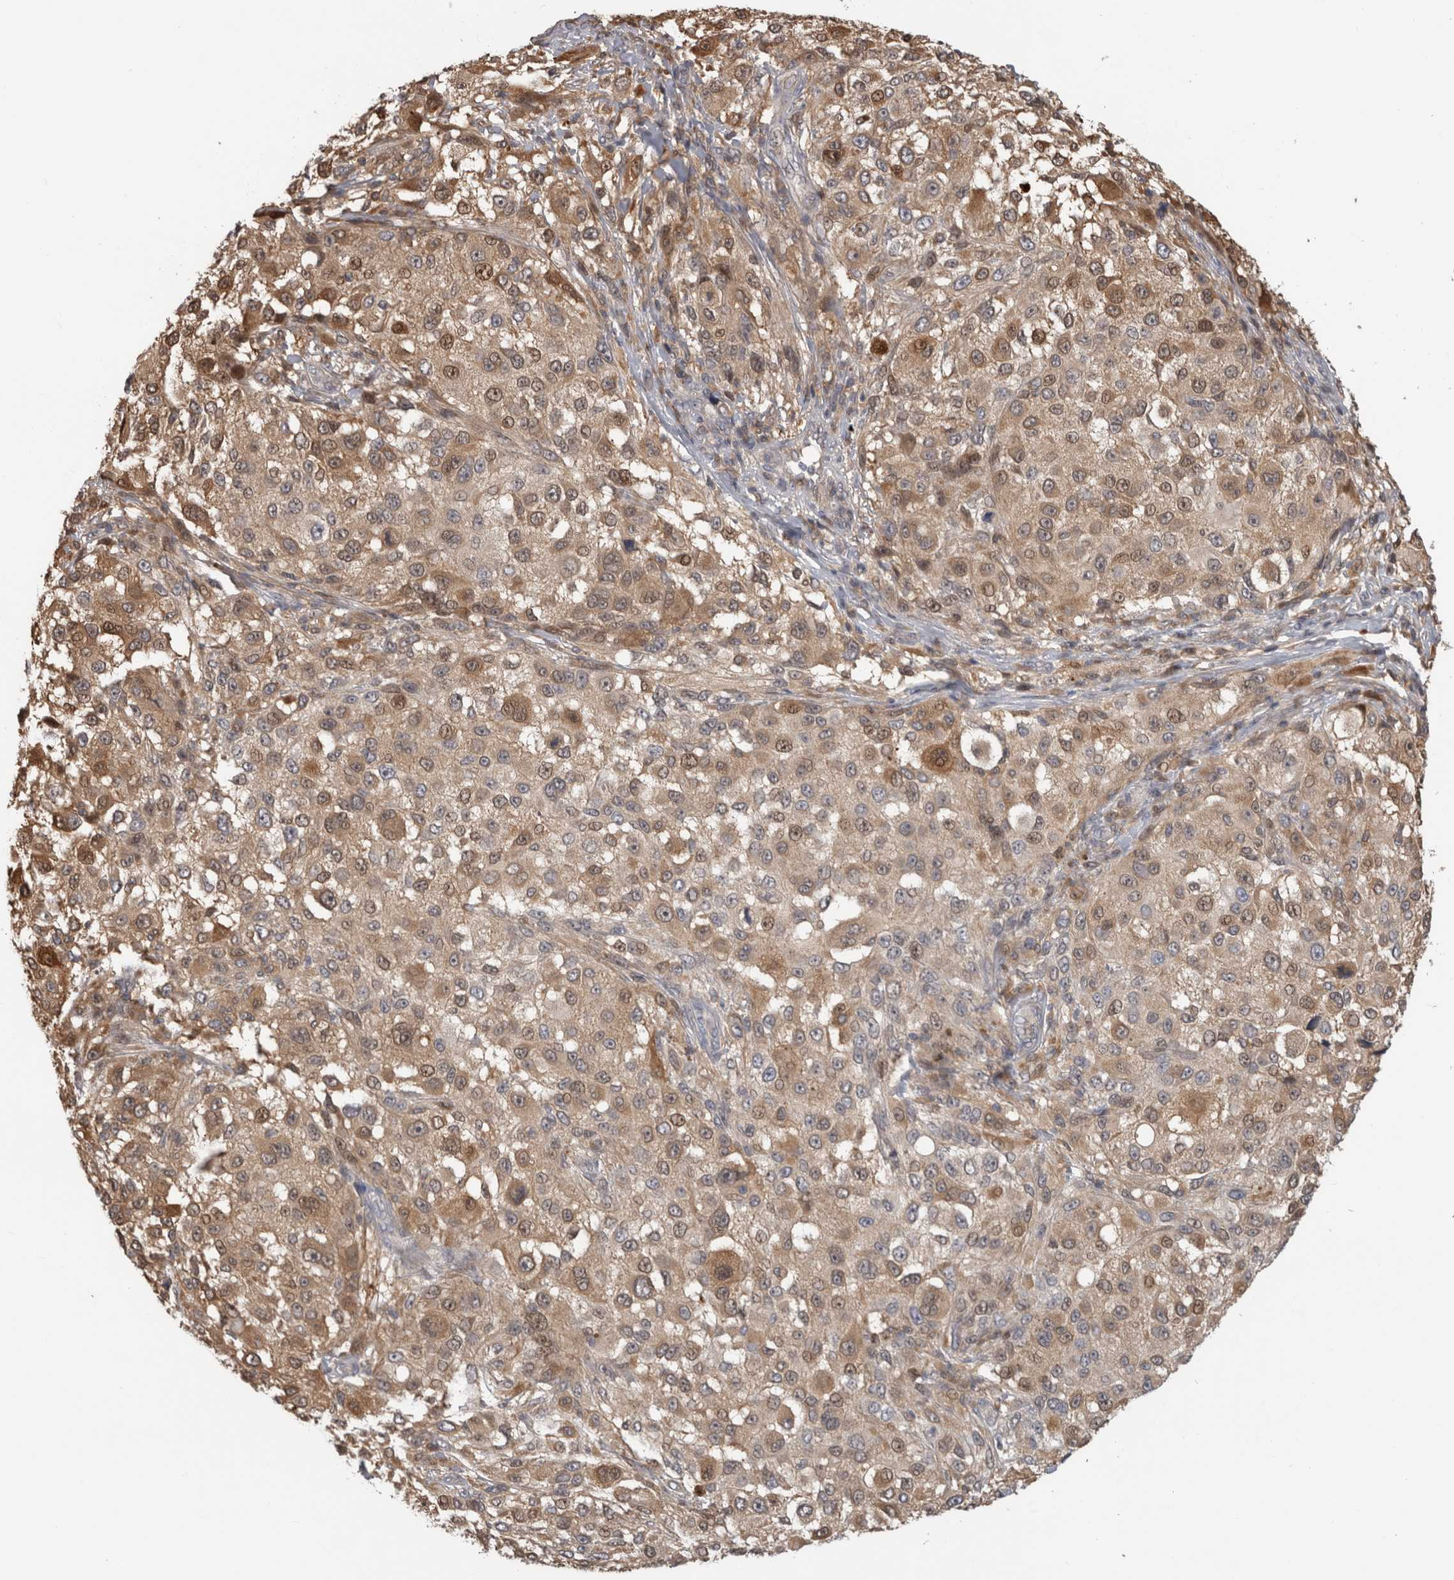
{"staining": {"intensity": "weak", "quantity": ">75%", "location": "cytoplasmic/membranous,nuclear"}, "tissue": "melanoma", "cell_type": "Tumor cells", "image_type": "cancer", "snomed": [{"axis": "morphology", "description": "Necrosis, NOS"}, {"axis": "morphology", "description": "Malignant melanoma, NOS"}, {"axis": "topography", "description": "Skin"}], "caption": "IHC micrograph of melanoma stained for a protein (brown), which reveals low levels of weak cytoplasmic/membranous and nuclear staining in about >75% of tumor cells.", "gene": "USH1G", "patient": {"sex": "female", "age": 87}}